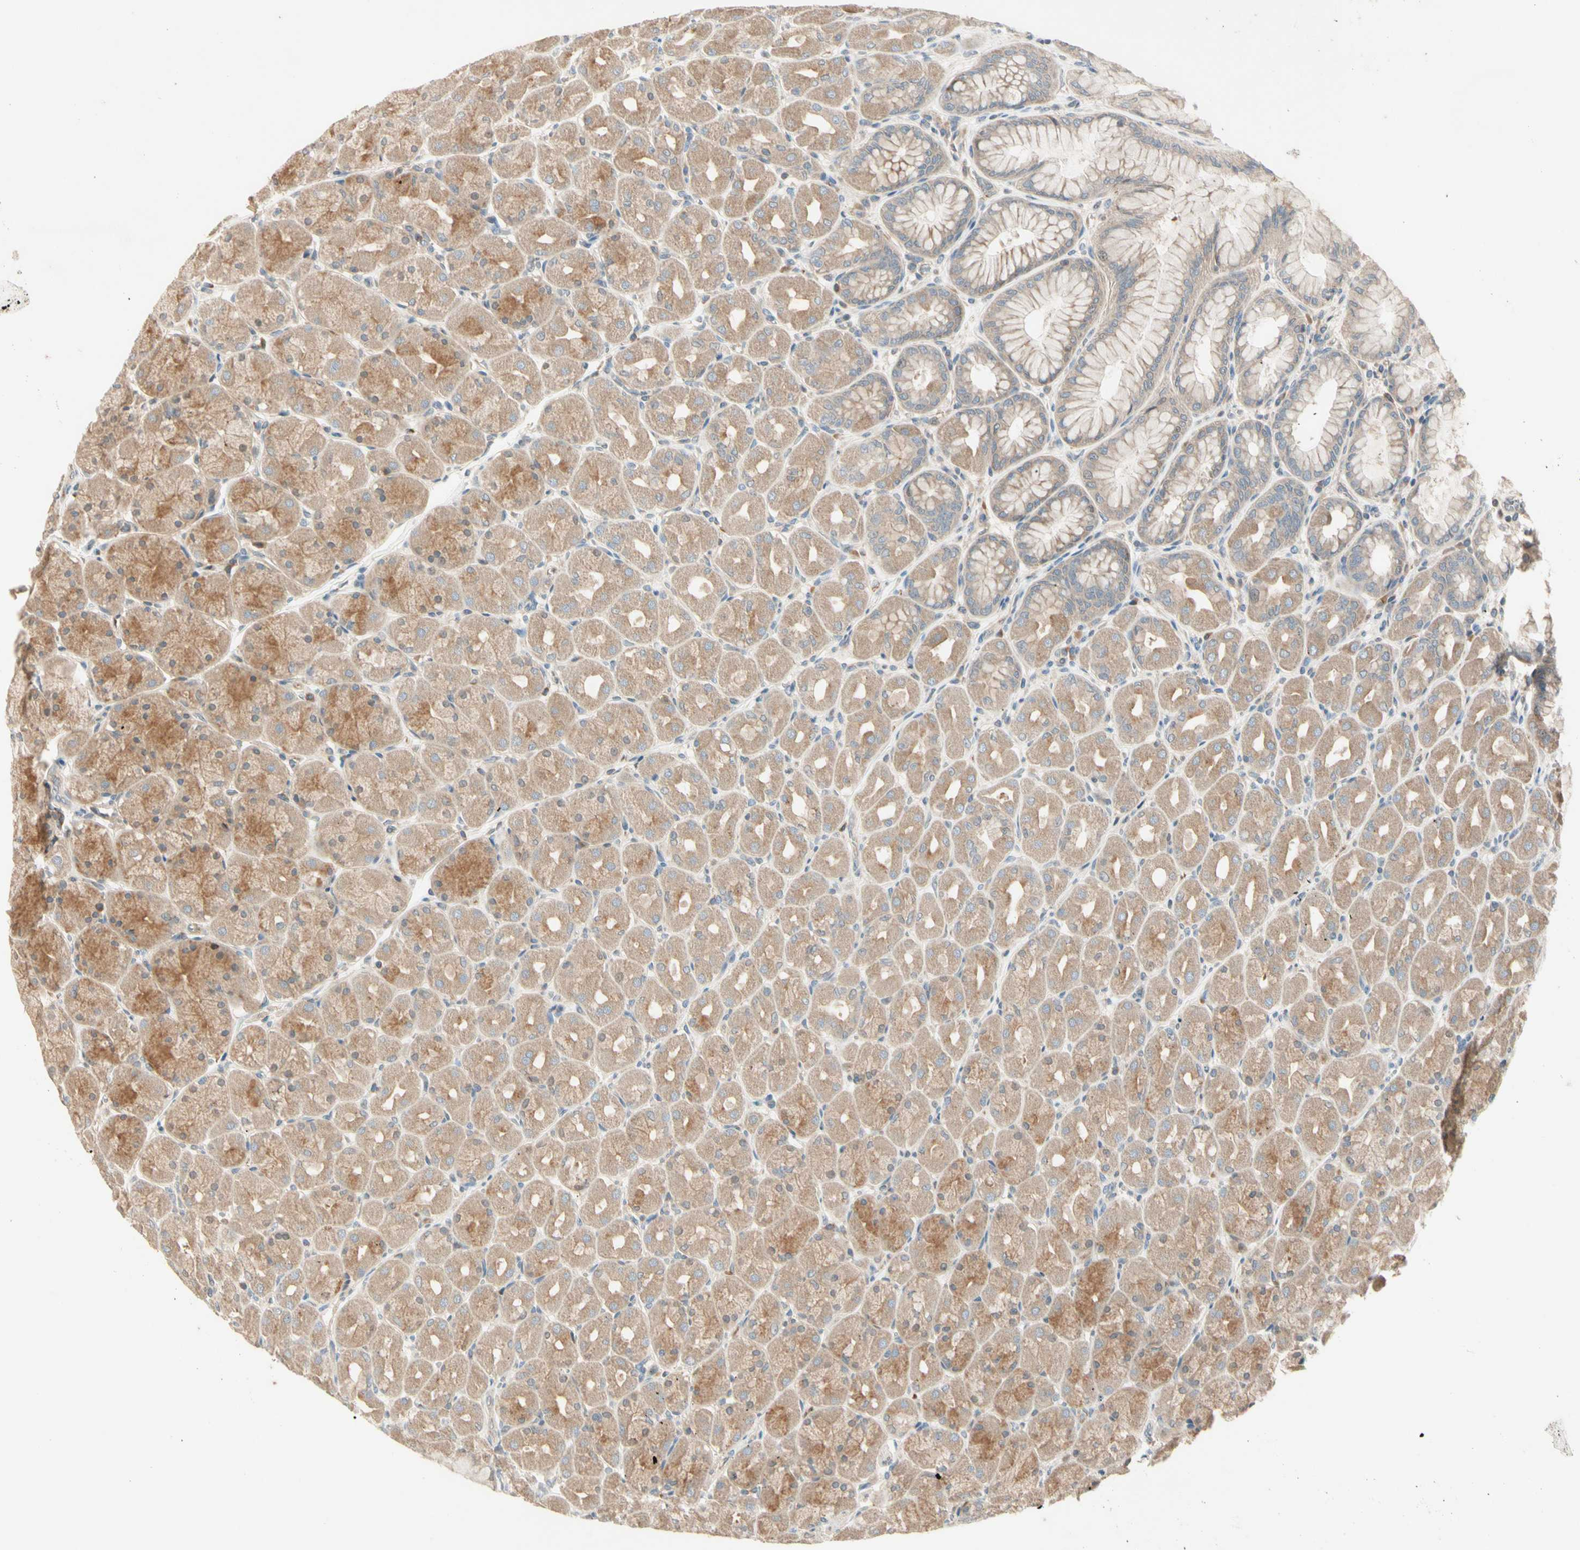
{"staining": {"intensity": "moderate", "quantity": ">75%", "location": "cytoplasmic/membranous"}, "tissue": "stomach", "cell_type": "Glandular cells", "image_type": "normal", "snomed": [{"axis": "morphology", "description": "Normal tissue, NOS"}, {"axis": "topography", "description": "Stomach, upper"}], "caption": "An immunohistochemistry (IHC) image of normal tissue is shown. Protein staining in brown labels moderate cytoplasmic/membranous positivity in stomach within glandular cells. (brown staining indicates protein expression, while blue staining denotes nuclei).", "gene": "CDH6", "patient": {"sex": "female", "age": 56}}